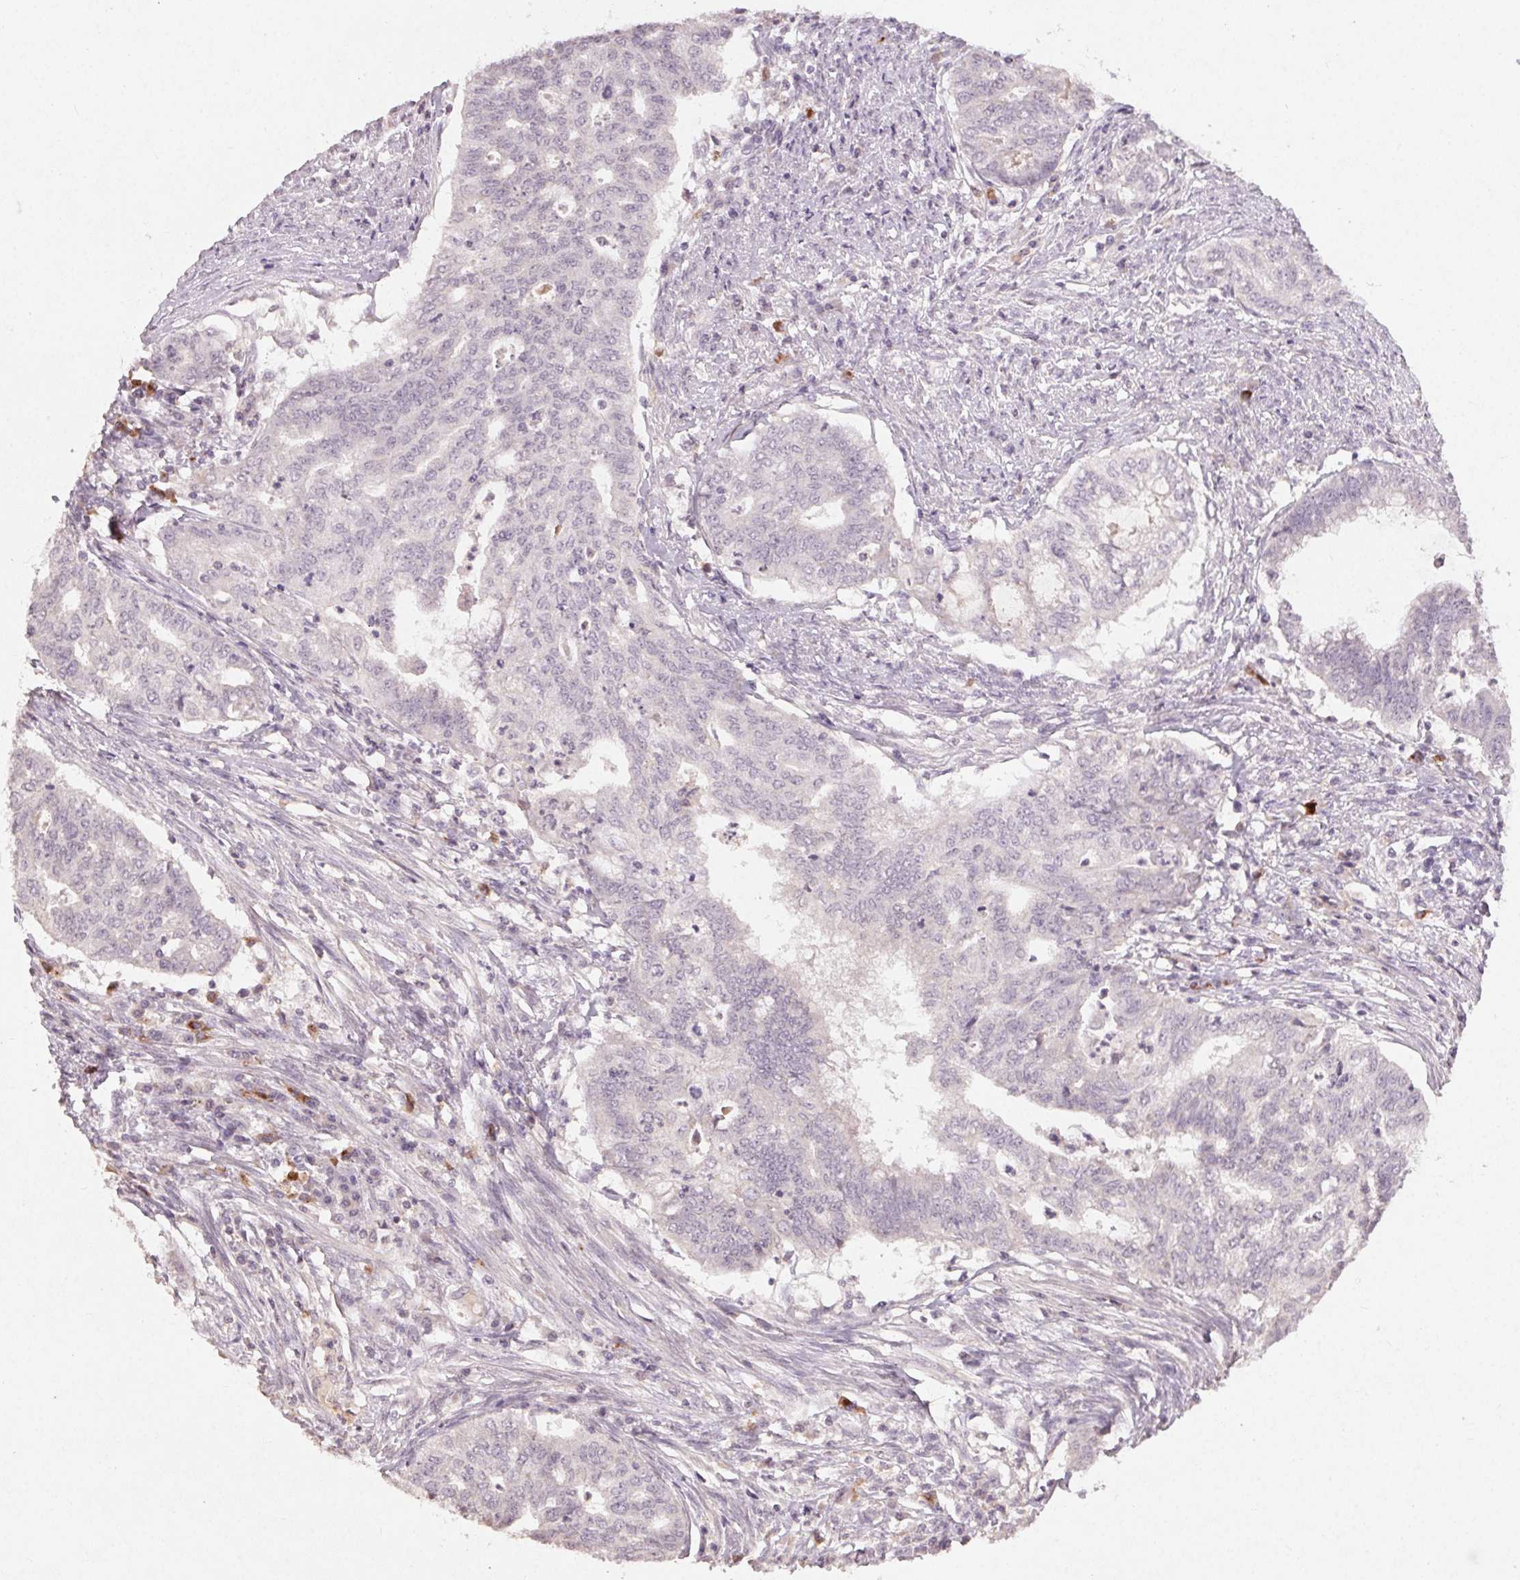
{"staining": {"intensity": "negative", "quantity": "none", "location": "none"}, "tissue": "endometrial cancer", "cell_type": "Tumor cells", "image_type": "cancer", "snomed": [{"axis": "morphology", "description": "Adenocarcinoma, NOS"}, {"axis": "topography", "description": "Endometrium"}], "caption": "Immunohistochemical staining of human endometrial adenocarcinoma shows no significant staining in tumor cells. (DAB immunohistochemistry (IHC), high magnification).", "gene": "KLRC3", "patient": {"sex": "female", "age": 79}}